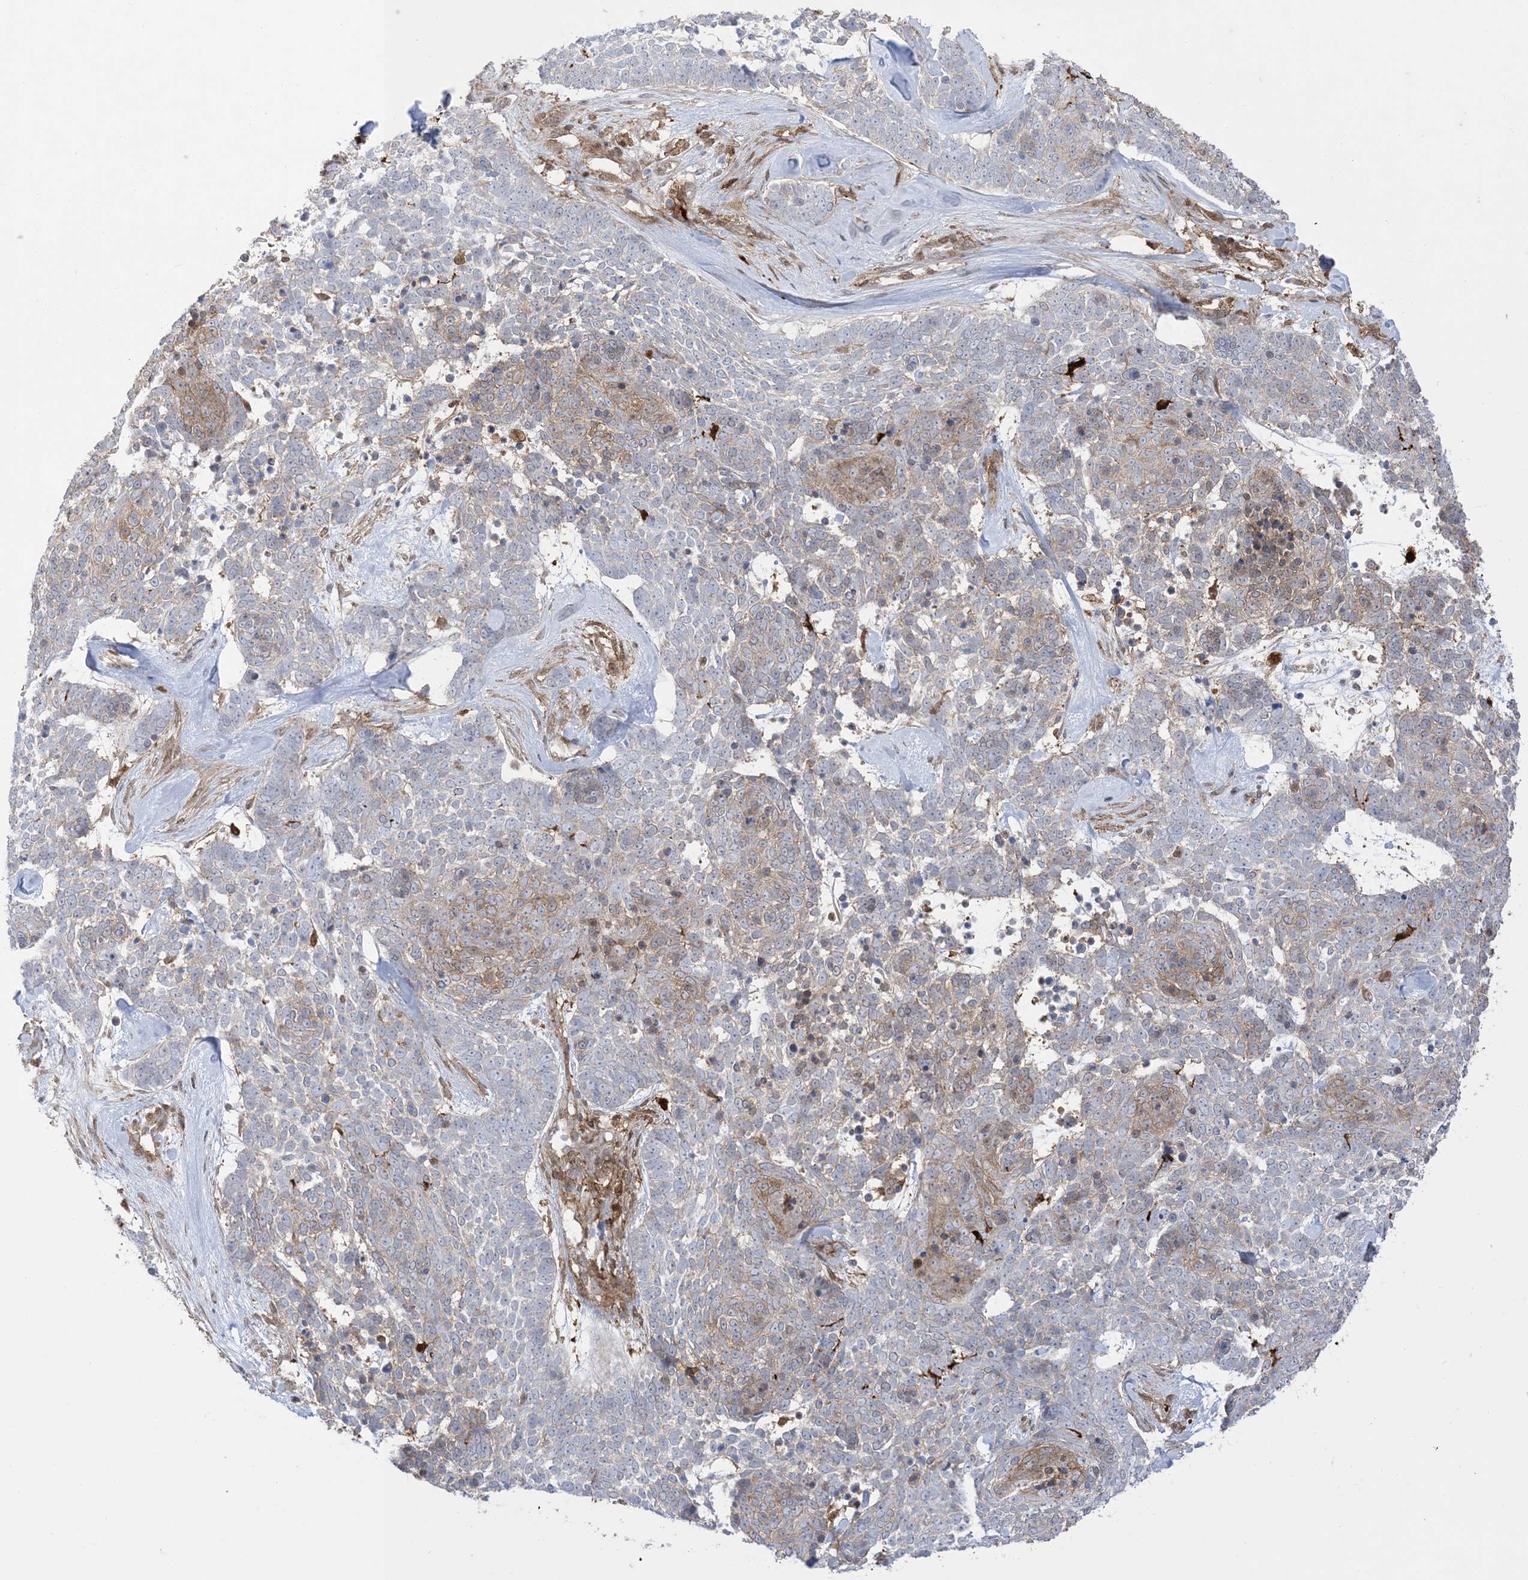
{"staining": {"intensity": "moderate", "quantity": "25%-75%", "location": "cytoplasmic/membranous"}, "tissue": "skin cancer", "cell_type": "Tumor cells", "image_type": "cancer", "snomed": [{"axis": "morphology", "description": "Basal cell carcinoma"}, {"axis": "topography", "description": "Skin"}], "caption": "Brown immunohistochemical staining in skin basal cell carcinoma reveals moderate cytoplasmic/membranous expression in about 25%-75% of tumor cells.", "gene": "GSN", "patient": {"sex": "female", "age": 81}}